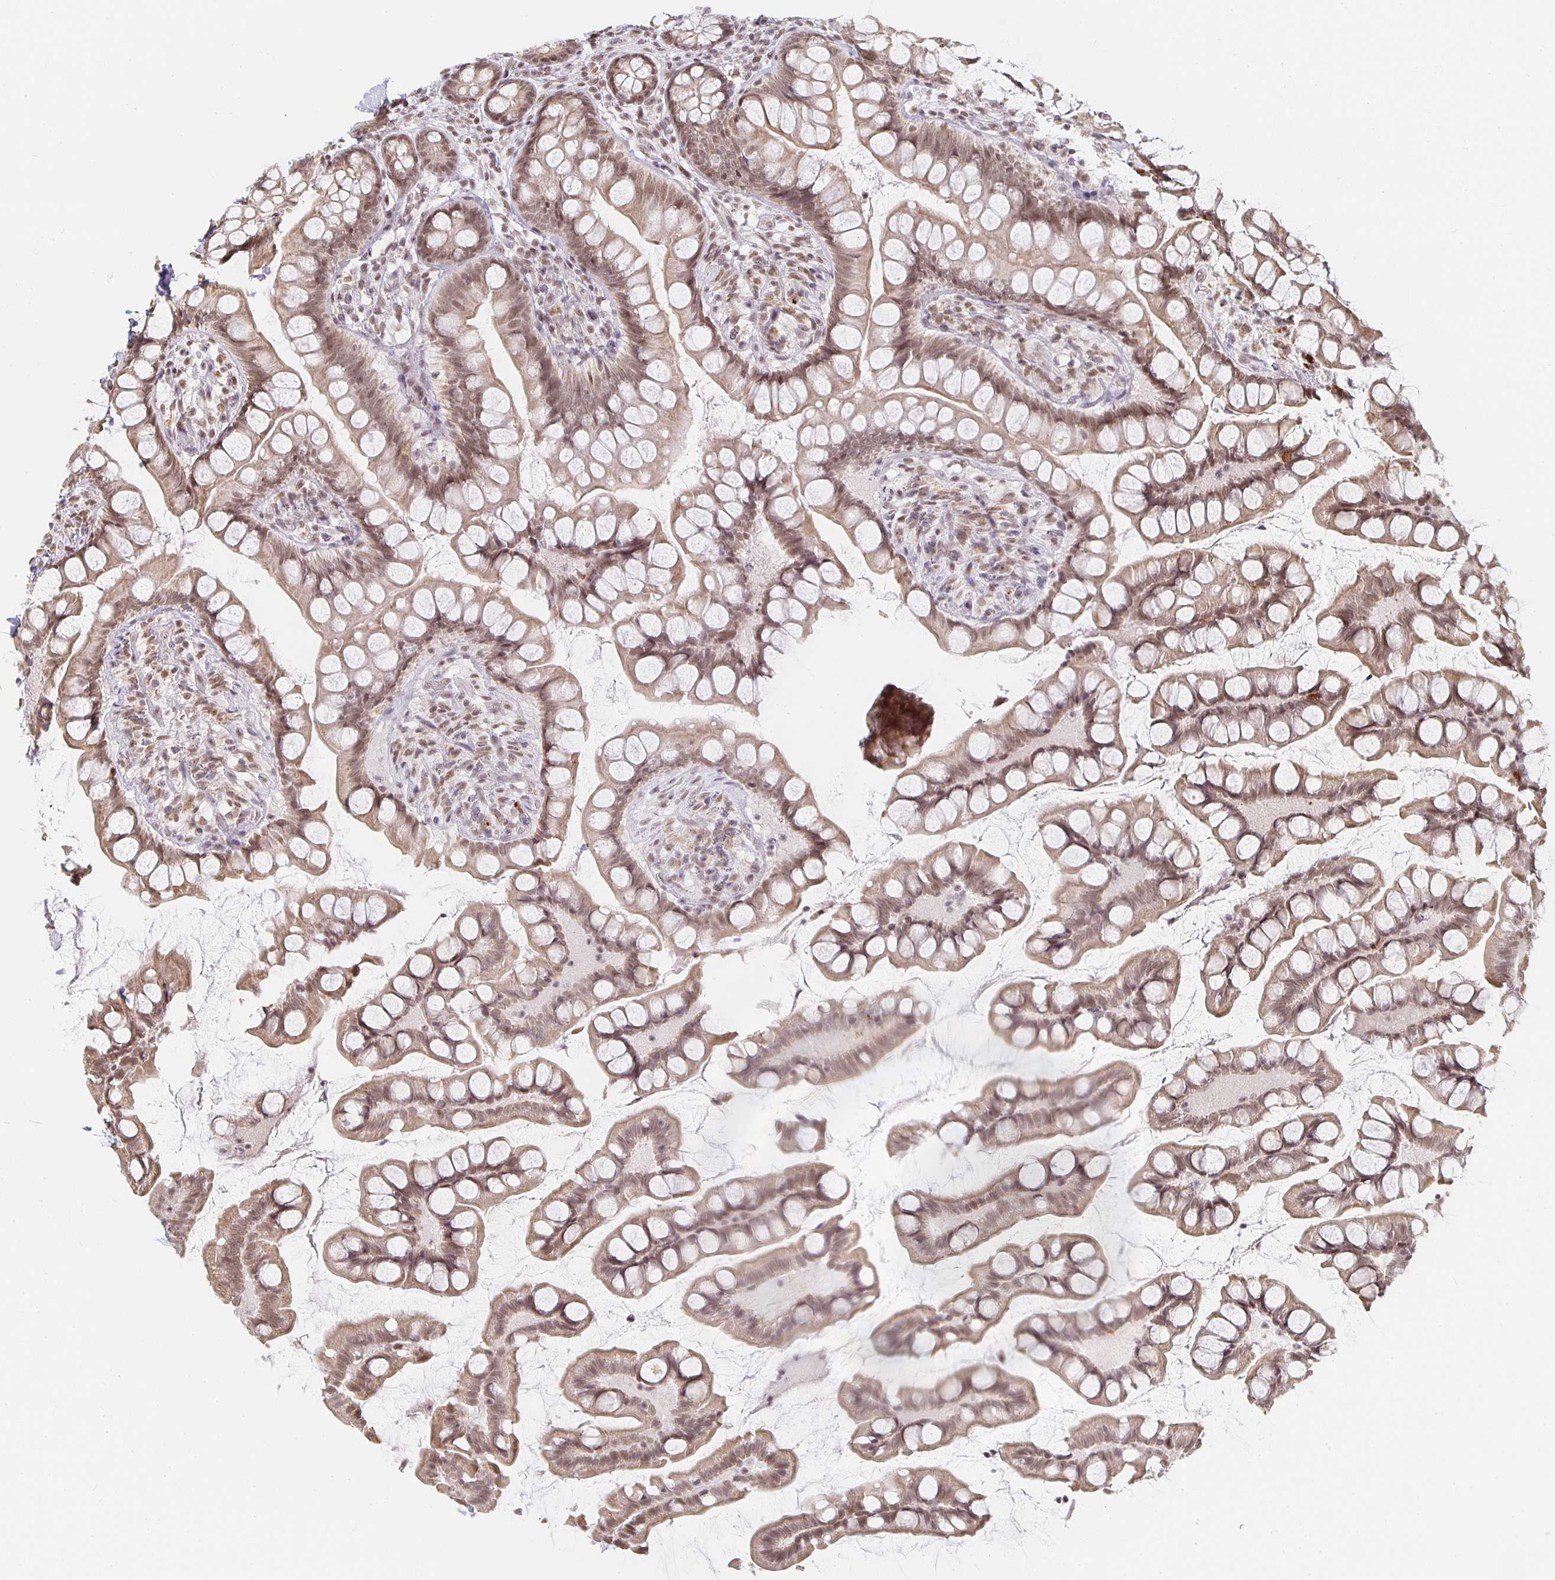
{"staining": {"intensity": "moderate", "quantity": ">75%", "location": "cytoplasmic/membranous,nuclear"}, "tissue": "small intestine", "cell_type": "Glandular cells", "image_type": "normal", "snomed": [{"axis": "morphology", "description": "Normal tissue, NOS"}, {"axis": "topography", "description": "Small intestine"}], "caption": "Unremarkable small intestine demonstrates moderate cytoplasmic/membranous,nuclear staining in approximately >75% of glandular cells, visualized by immunohistochemistry.", "gene": "SMARCA2", "patient": {"sex": "male", "age": 70}}